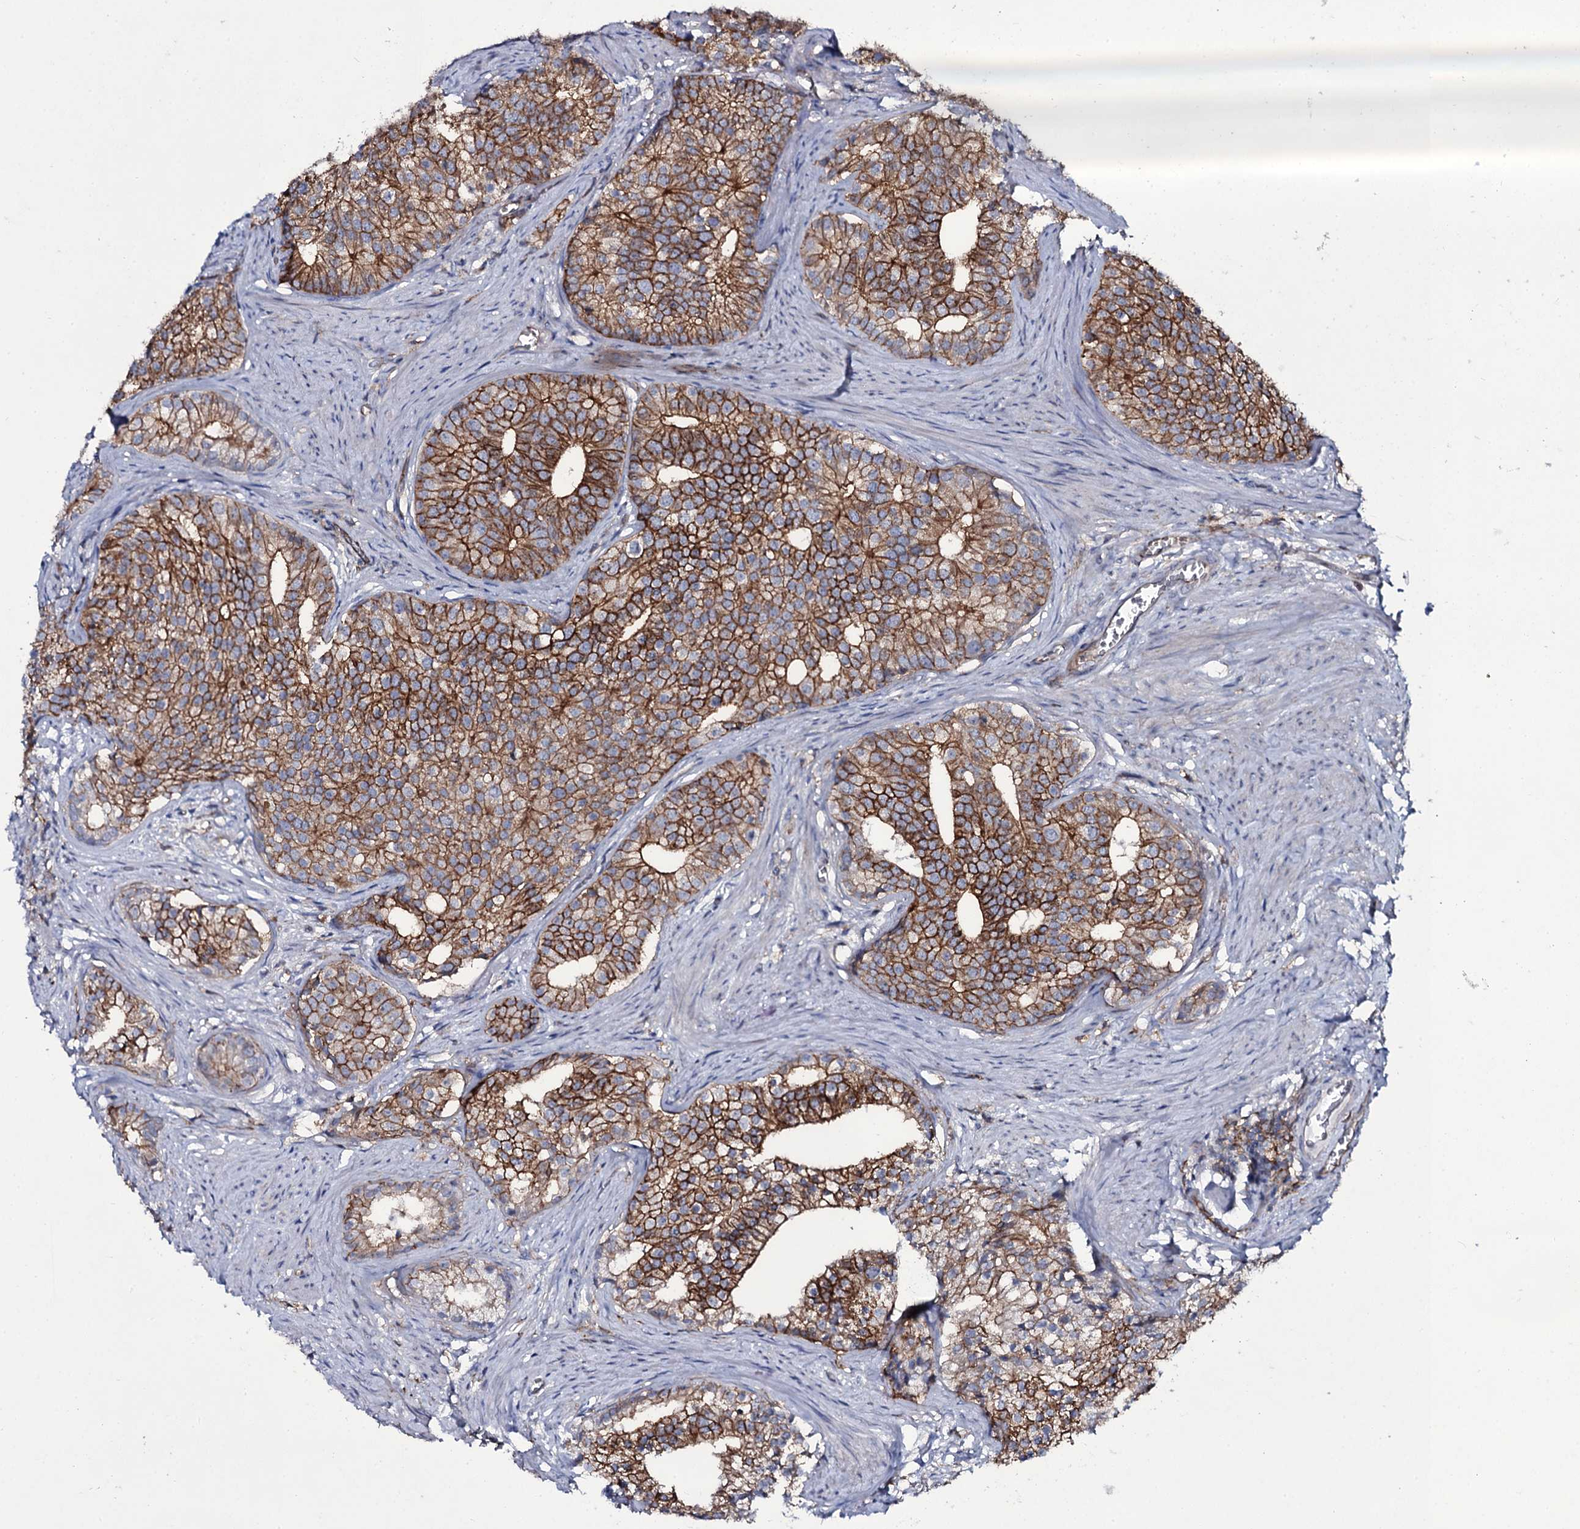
{"staining": {"intensity": "moderate", "quantity": ">75%", "location": "cytoplasmic/membranous"}, "tissue": "prostate cancer", "cell_type": "Tumor cells", "image_type": "cancer", "snomed": [{"axis": "morphology", "description": "Adenocarcinoma, Low grade"}, {"axis": "topography", "description": "Prostate"}], "caption": "IHC of human adenocarcinoma (low-grade) (prostate) exhibits medium levels of moderate cytoplasmic/membranous staining in approximately >75% of tumor cells.", "gene": "SNAP23", "patient": {"sex": "male", "age": 71}}